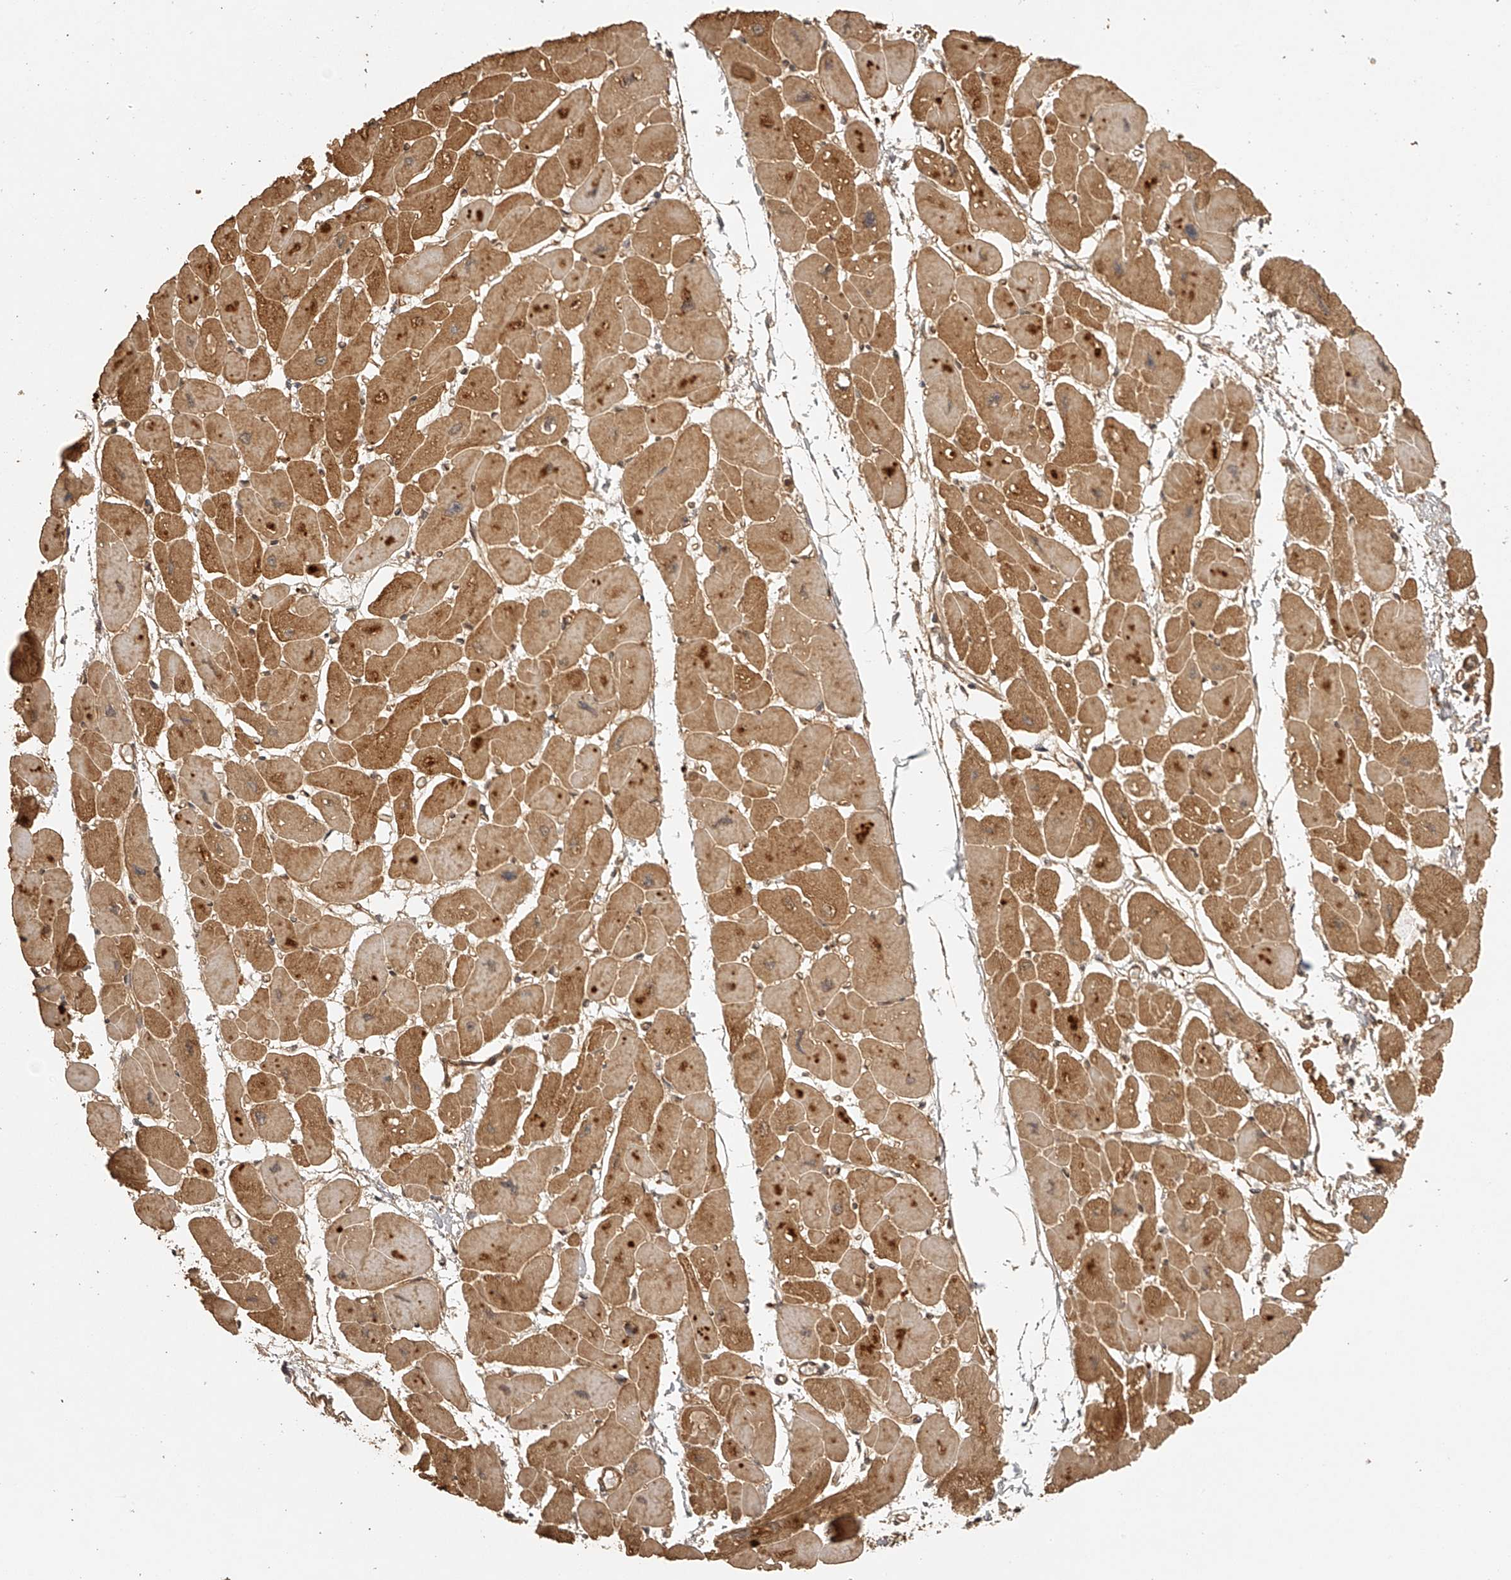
{"staining": {"intensity": "moderate", "quantity": ">75%", "location": "cytoplasmic/membranous"}, "tissue": "heart muscle", "cell_type": "Cardiomyocytes", "image_type": "normal", "snomed": [{"axis": "morphology", "description": "Normal tissue, NOS"}, {"axis": "topography", "description": "Heart"}], "caption": "The image demonstrates immunohistochemical staining of unremarkable heart muscle. There is moderate cytoplasmic/membranous expression is appreciated in approximately >75% of cardiomyocytes. (brown staining indicates protein expression, while blue staining denotes nuclei).", "gene": "BCL2L11", "patient": {"sex": "female", "age": 54}}